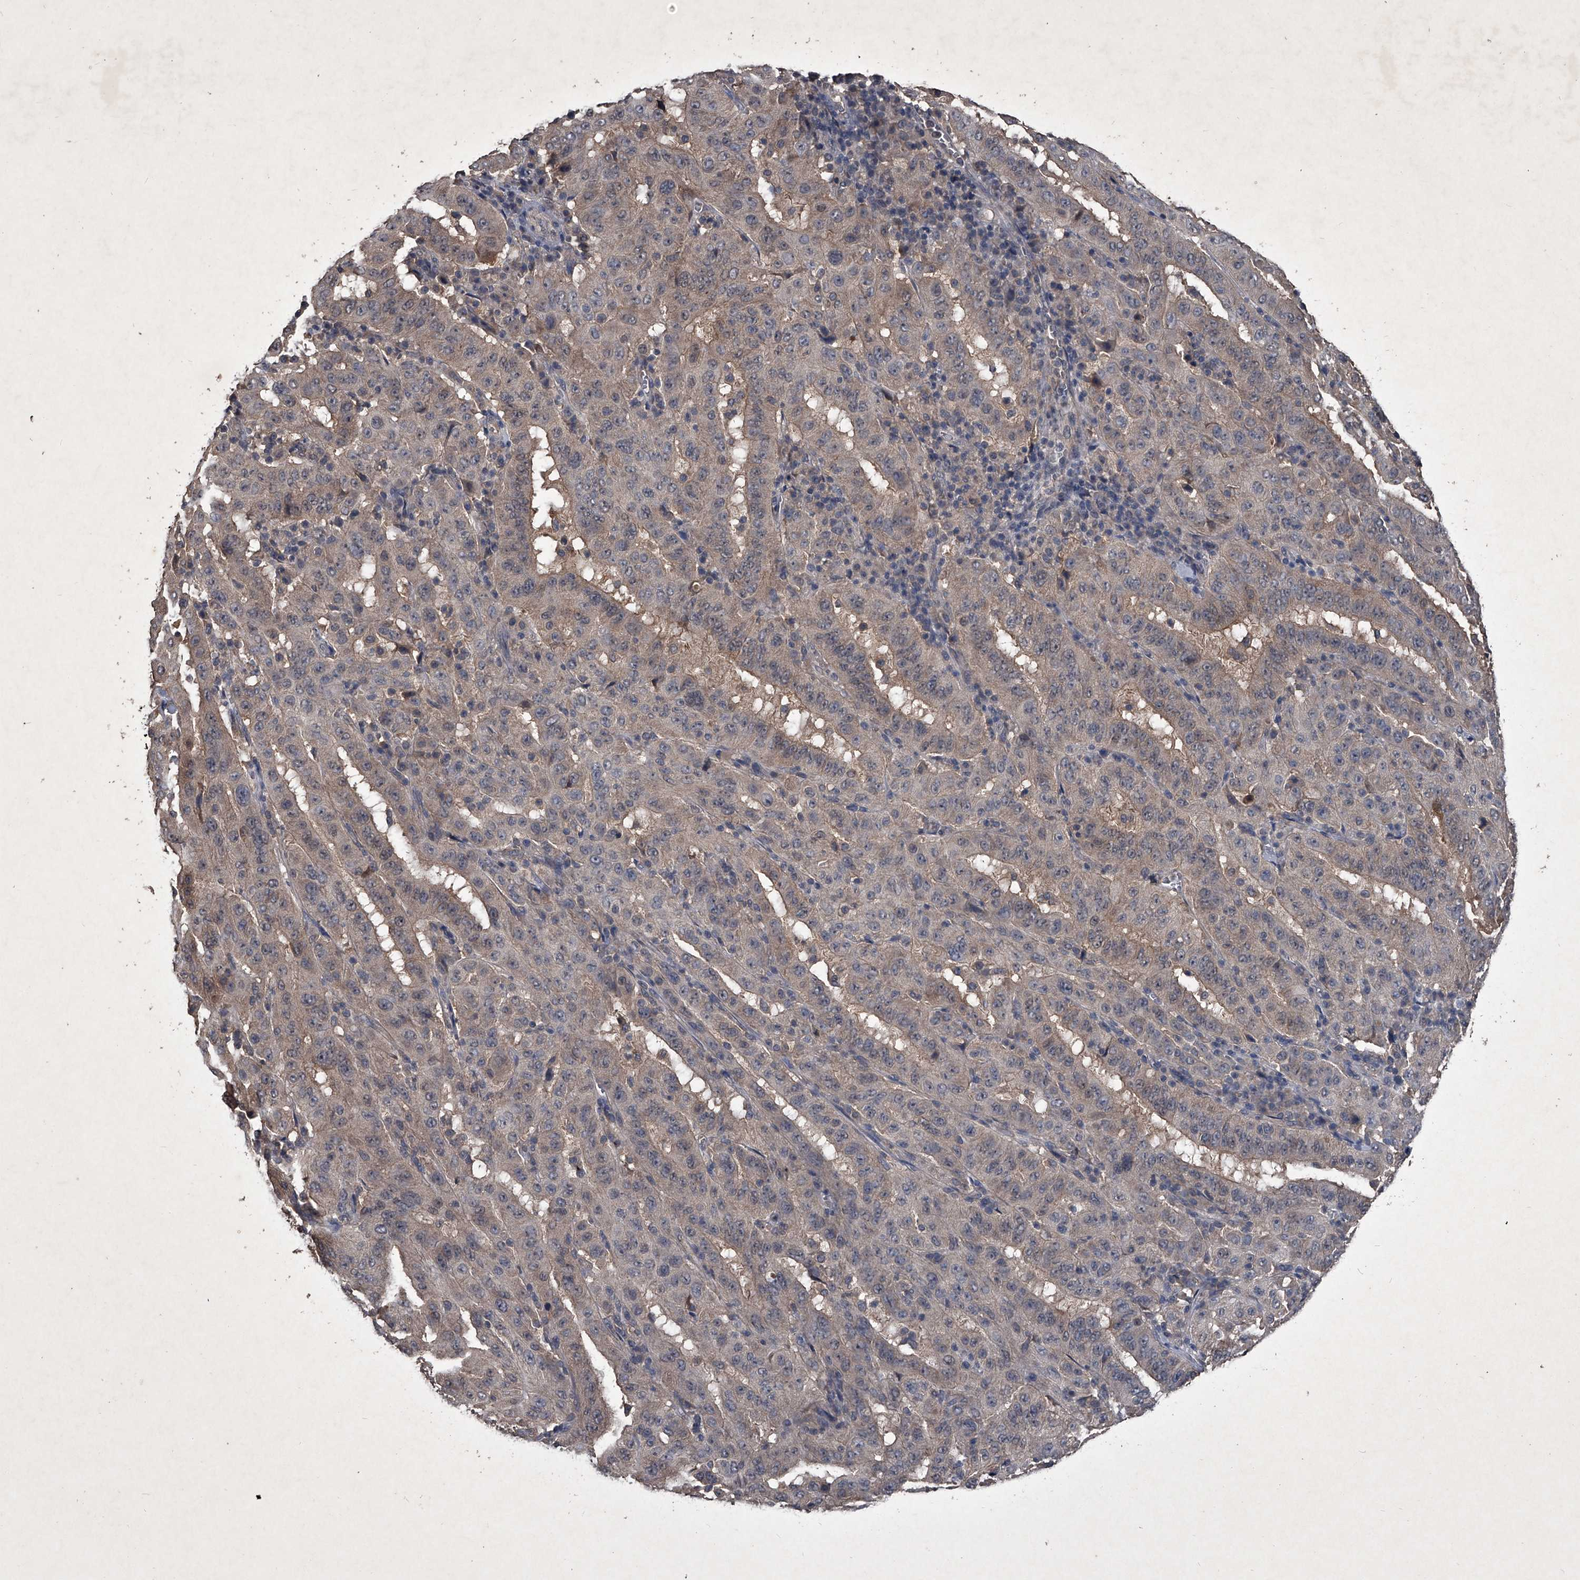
{"staining": {"intensity": "weak", "quantity": "25%-75%", "location": "cytoplasmic/membranous"}, "tissue": "pancreatic cancer", "cell_type": "Tumor cells", "image_type": "cancer", "snomed": [{"axis": "morphology", "description": "Adenocarcinoma, NOS"}, {"axis": "topography", "description": "Pancreas"}], "caption": "The image displays staining of pancreatic cancer (adenocarcinoma), revealing weak cytoplasmic/membranous protein positivity (brown color) within tumor cells. (Brightfield microscopy of DAB IHC at high magnification).", "gene": "MAPKAP1", "patient": {"sex": "male", "age": 63}}